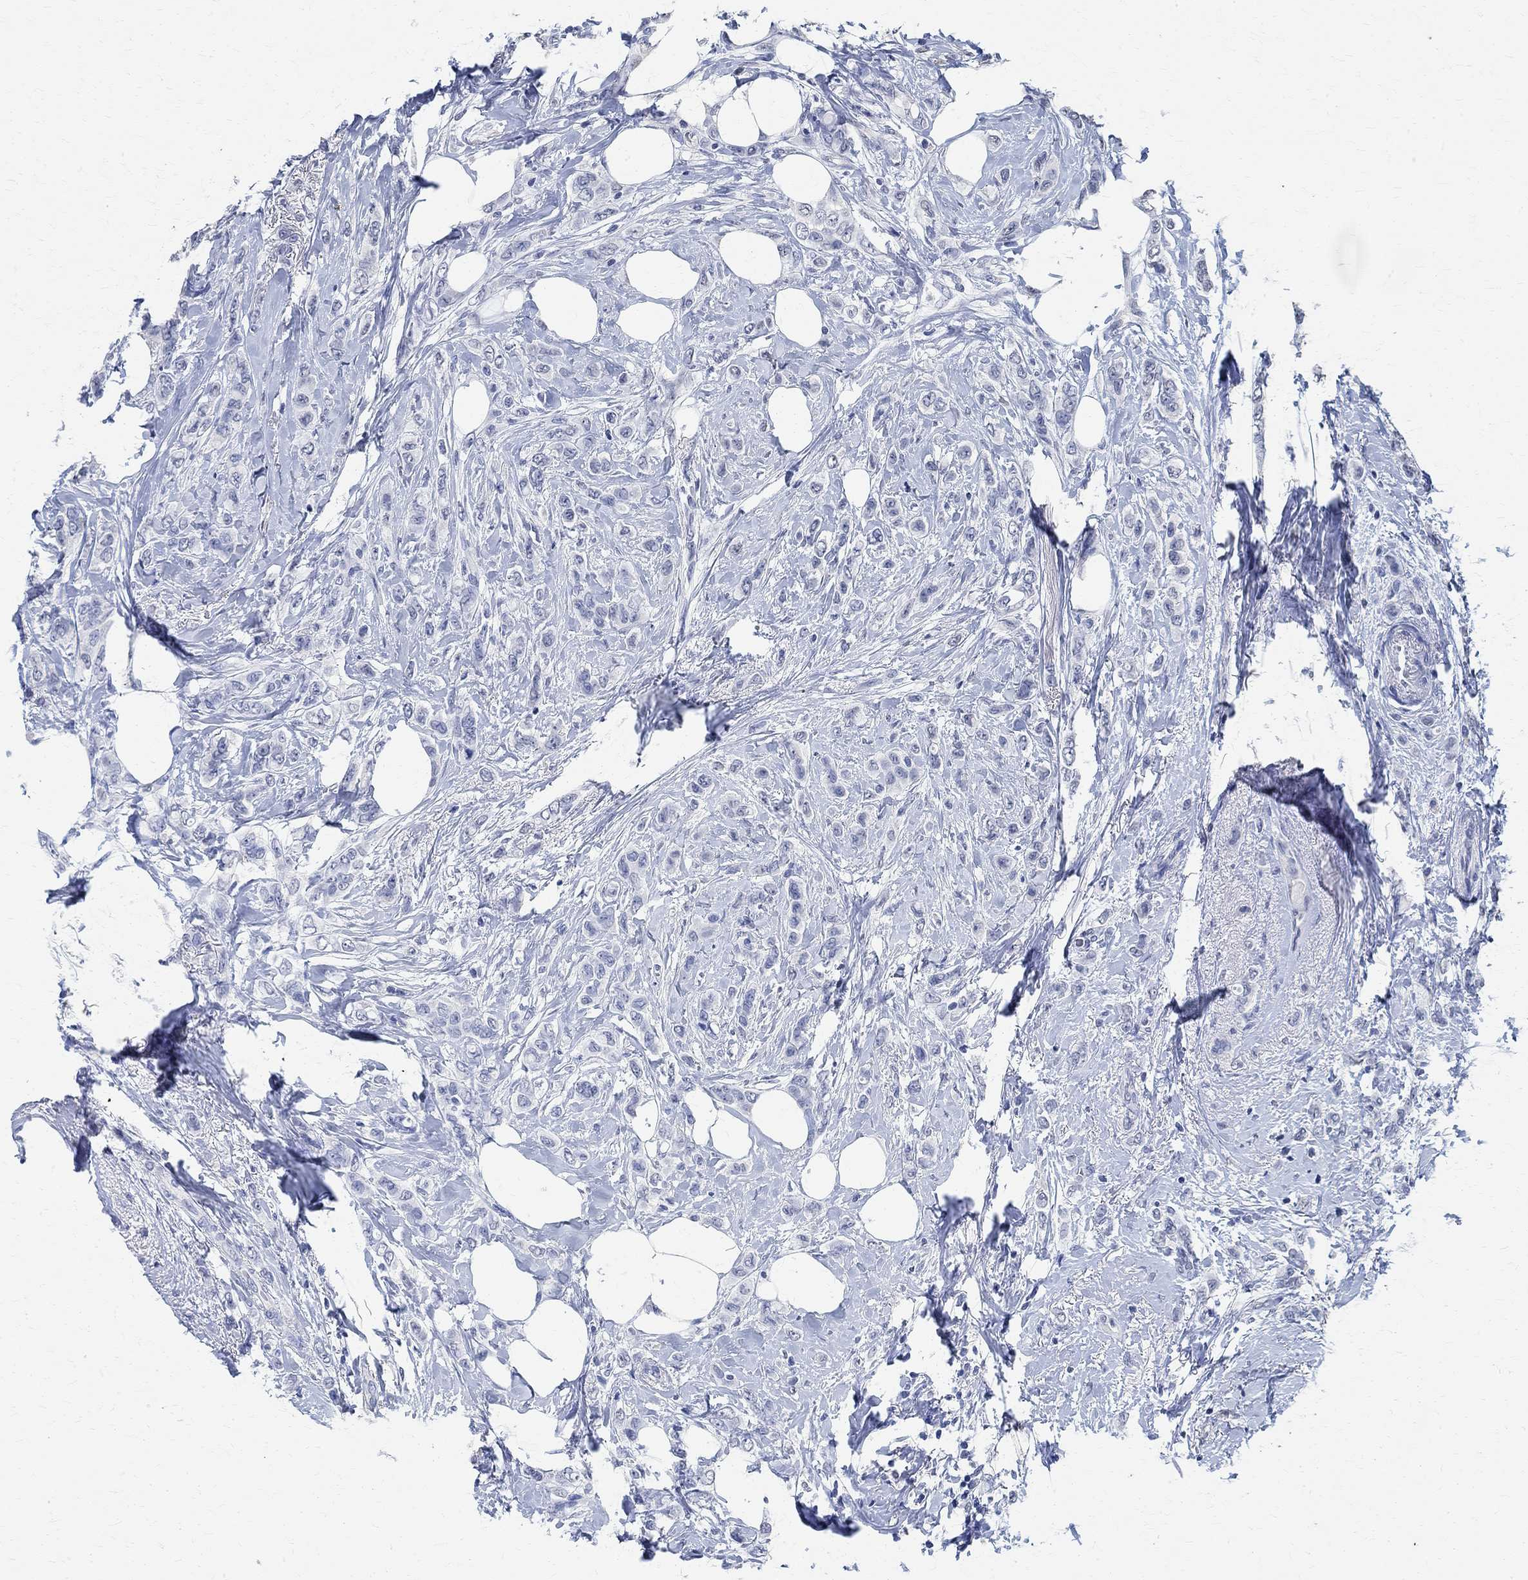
{"staining": {"intensity": "negative", "quantity": "none", "location": "none"}, "tissue": "breast cancer", "cell_type": "Tumor cells", "image_type": "cancer", "snomed": [{"axis": "morphology", "description": "Lobular carcinoma"}, {"axis": "topography", "description": "Breast"}], "caption": "This is an IHC image of human breast cancer. There is no positivity in tumor cells.", "gene": "TMEM221", "patient": {"sex": "female", "age": 66}}